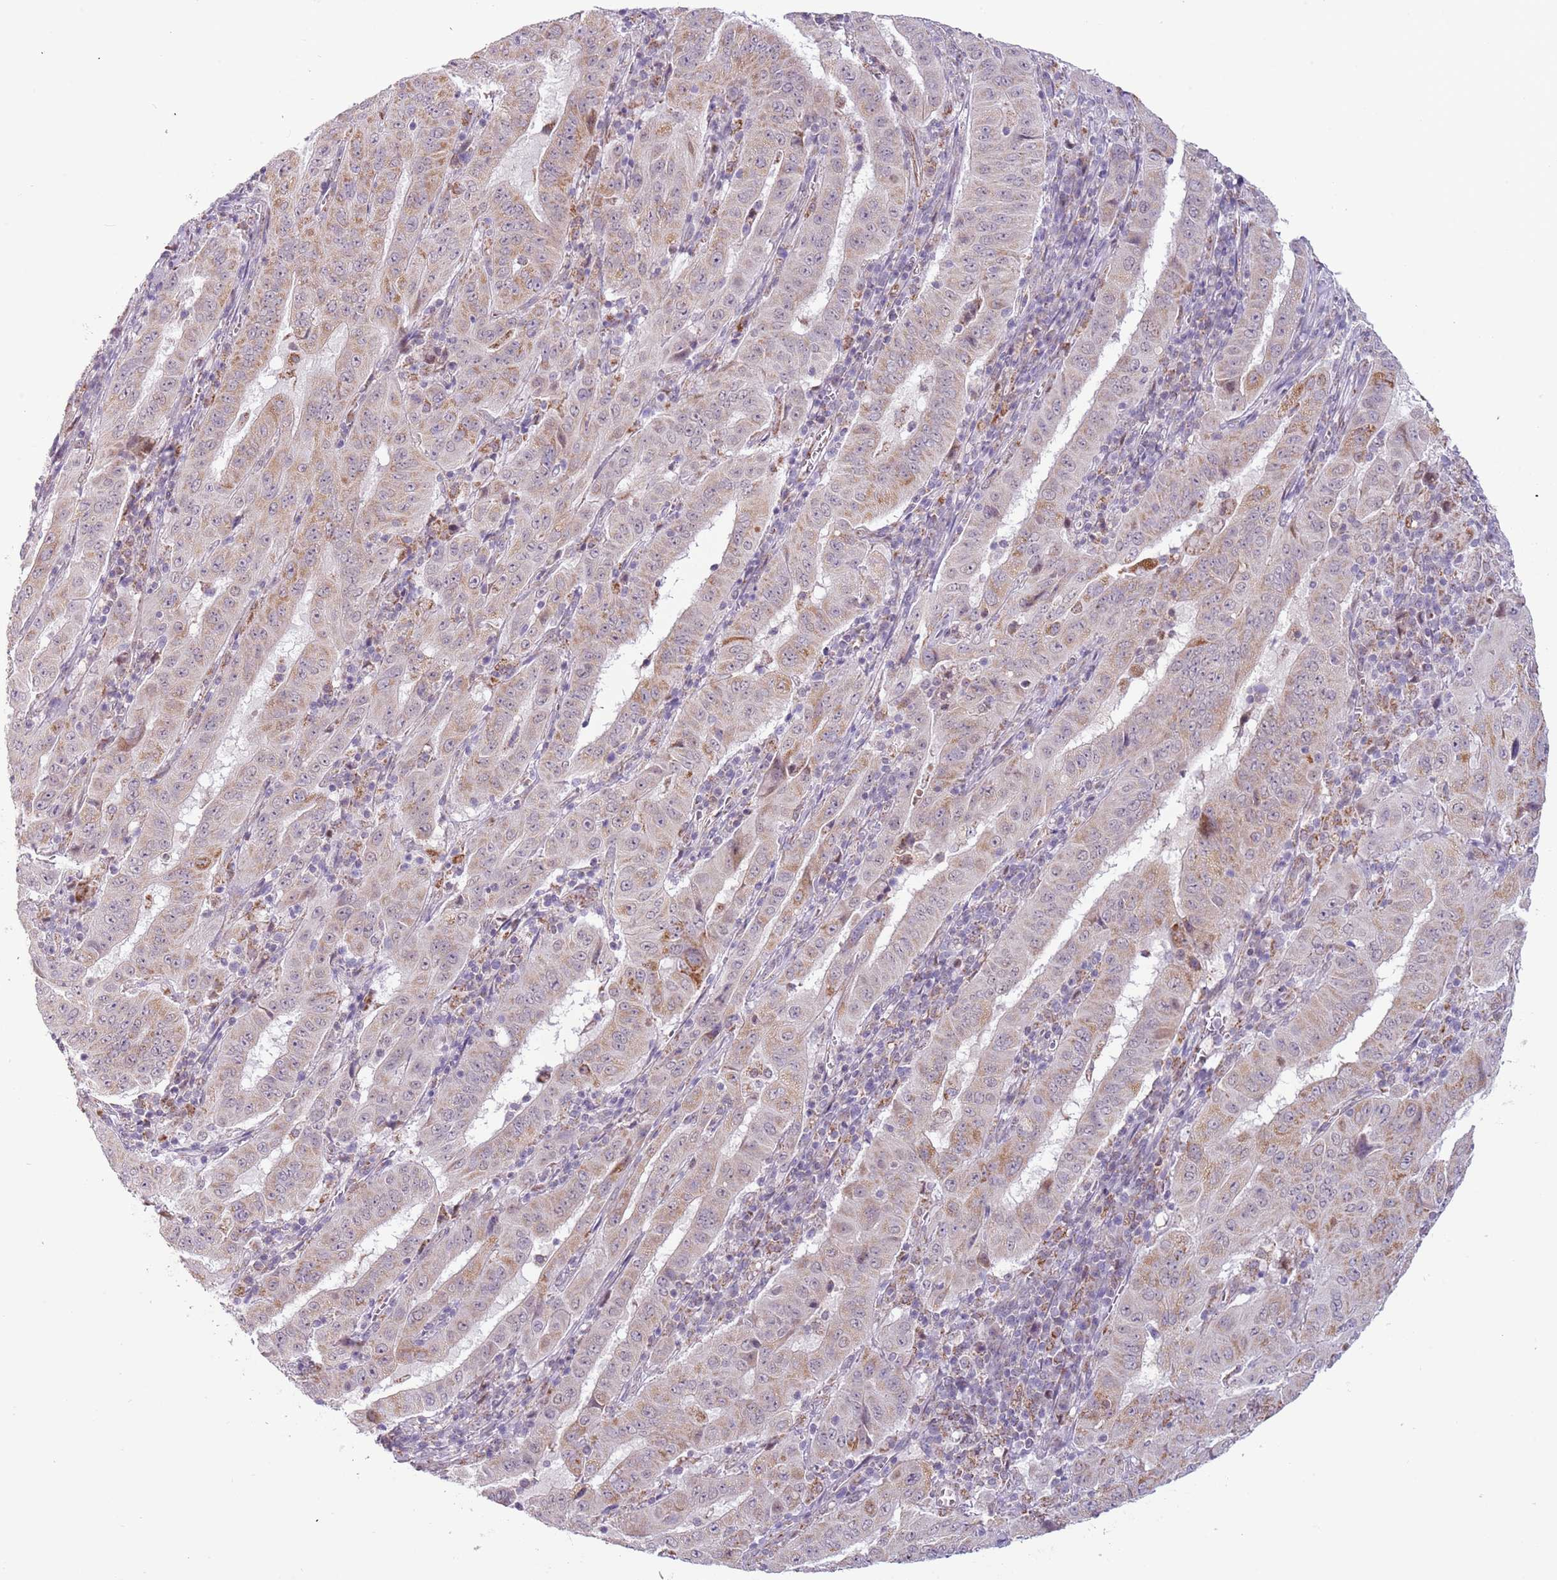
{"staining": {"intensity": "weak", "quantity": "25%-75%", "location": "cytoplasmic/membranous"}, "tissue": "pancreatic cancer", "cell_type": "Tumor cells", "image_type": "cancer", "snomed": [{"axis": "morphology", "description": "Adenocarcinoma, NOS"}, {"axis": "topography", "description": "Pancreas"}], "caption": "A high-resolution image shows IHC staining of pancreatic cancer, which displays weak cytoplasmic/membranous staining in about 25%-75% of tumor cells.", "gene": "MLLT11", "patient": {"sex": "male", "age": 63}}